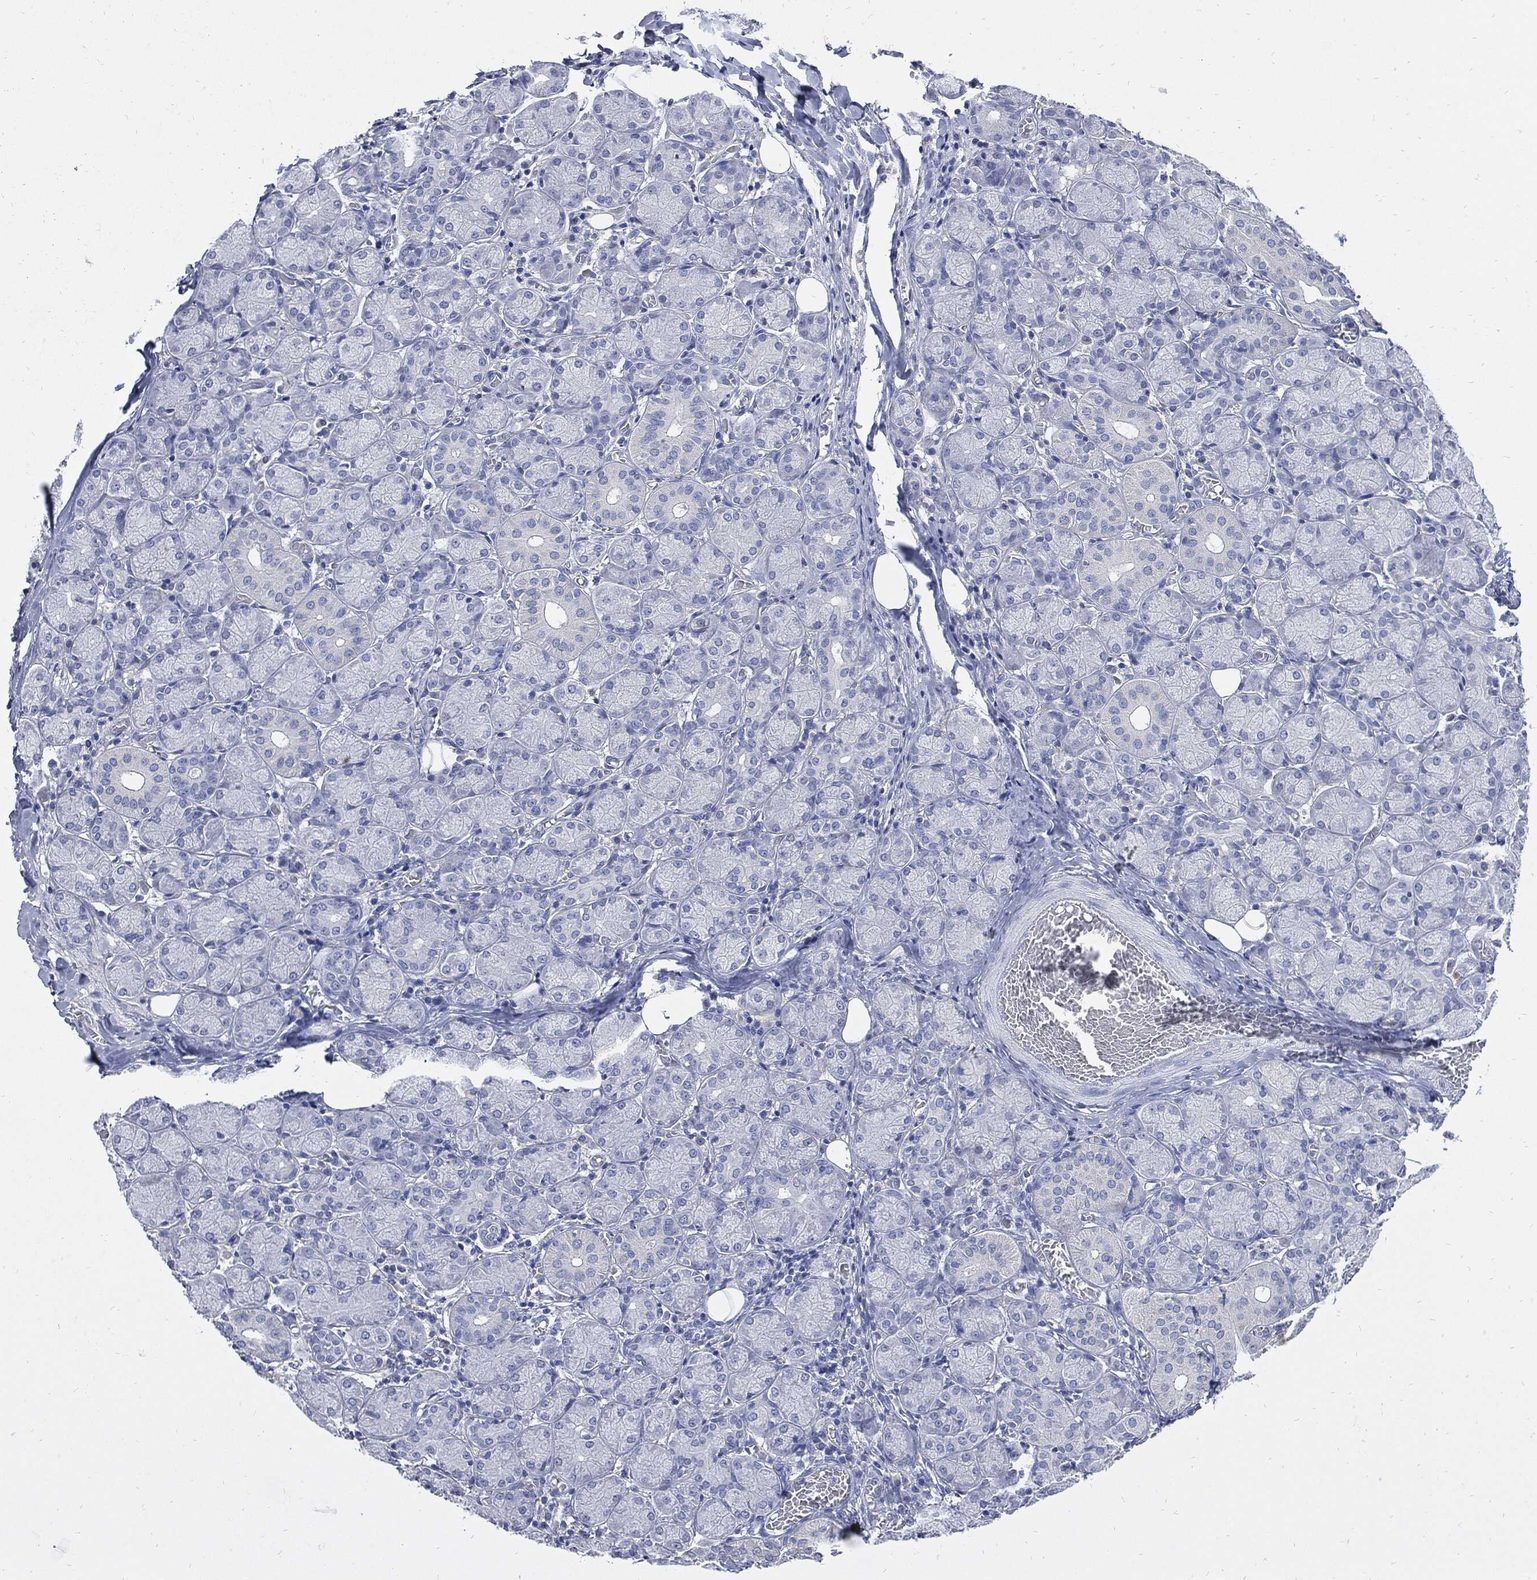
{"staining": {"intensity": "negative", "quantity": "none", "location": "none"}, "tissue": "salivary gland", "cell_type": "Glandular cells", "image_type": "normal", "snomed": [{"axis": "morphology", "description": "Normal tissue, NOS"}, {"axis": "topography", "description": "Salivary gland"}, {"axis": "topography", "description": "Peripheral nerve tissue"}], "caption": "The histopathology image displays no staining of glandular cells in normal salivary gland.", "gene": "CPE", "patient": {"sex": "female", "age": 24}}